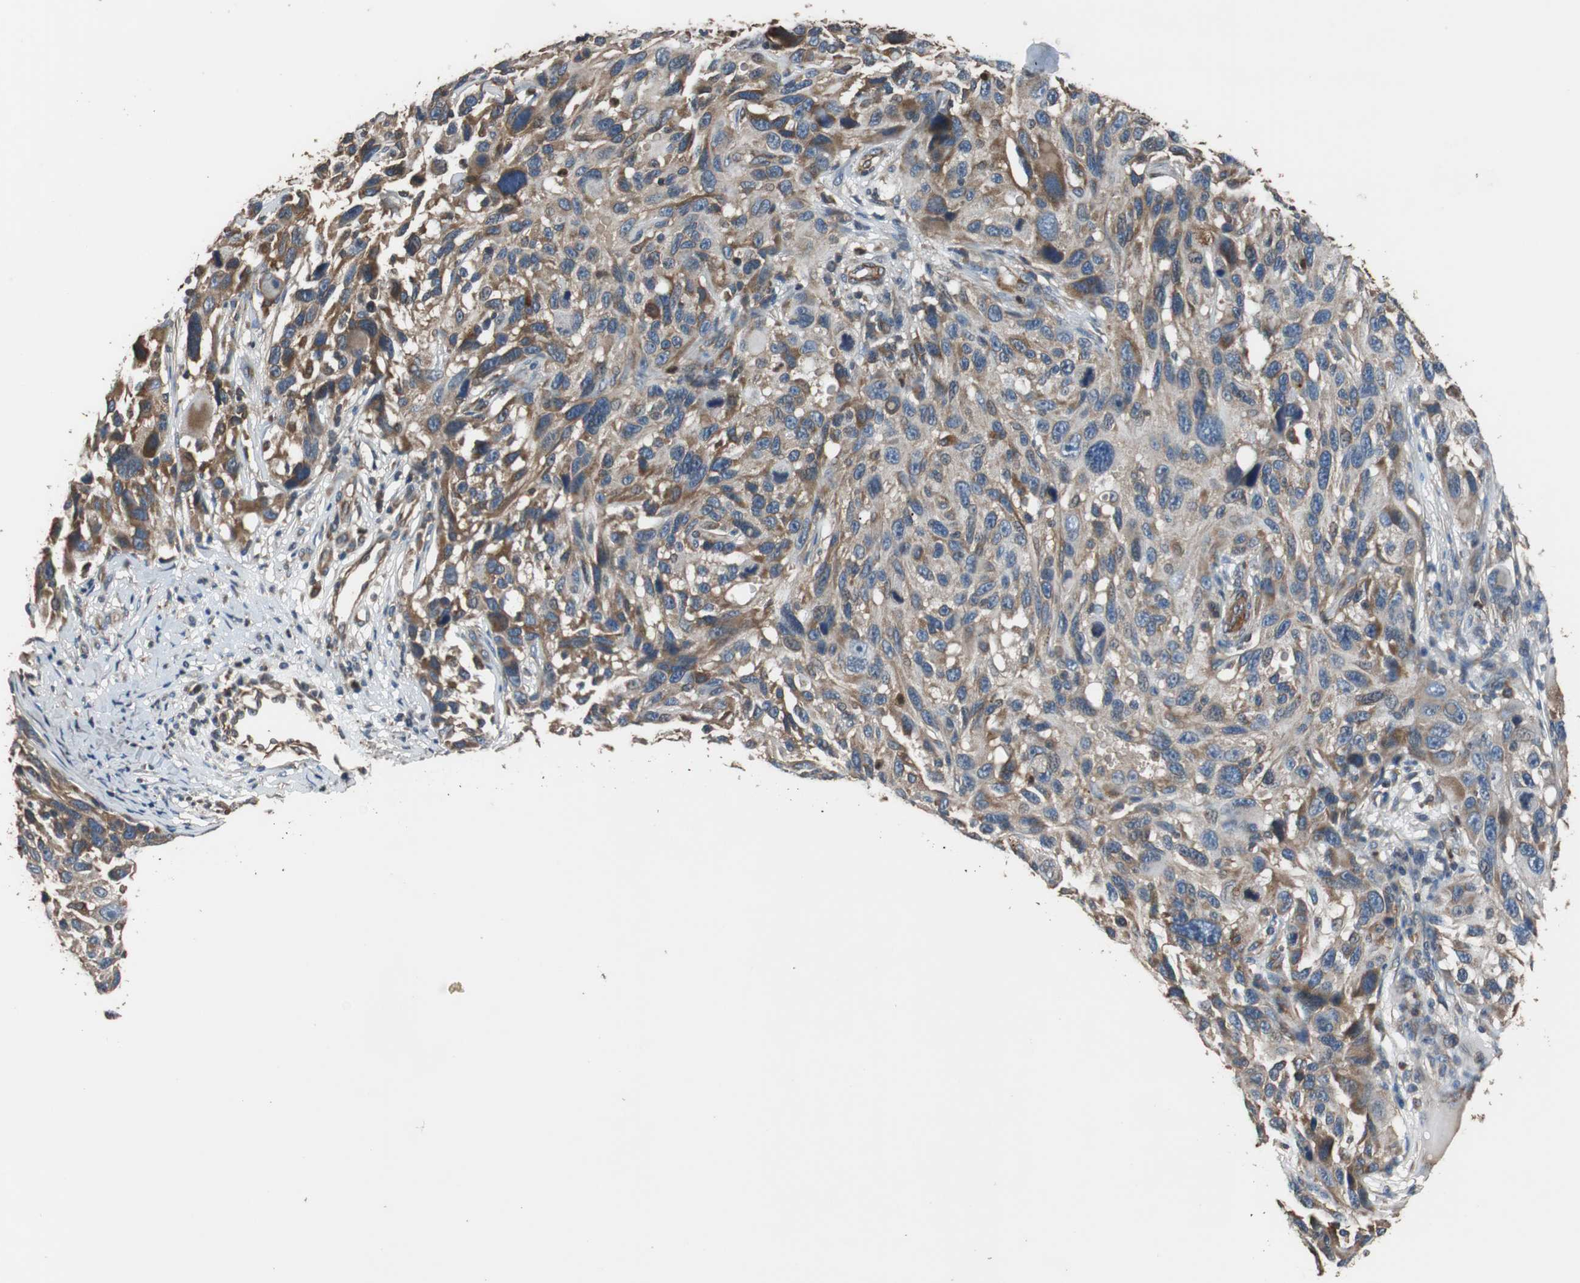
{"staining": {"intensity": "moderate", "quantity": ">75%", "location": "cytoplasmic/membranous"}, "tissue": "melanoma", "cell_type": "Tumor cells", "image_type": "cancer", "snomed": [{"axis": "morphology", "description": "Malignant melanoma, NOS"}, {"axis": "topography", "description": "Skin"}], "caption": "Immunohistochemical staining of human melanoma displays moderate cytoplasmic/membranous protein staining in approximately >75% of tumor cells. The staining was performed using DAB to visualize the protein expression in brown, while the nuclei were stained in blue with hematoxylin (Magnification: 20x).", "gene": "PITRM1", "patient": {"sex": "male", "age": 53}}